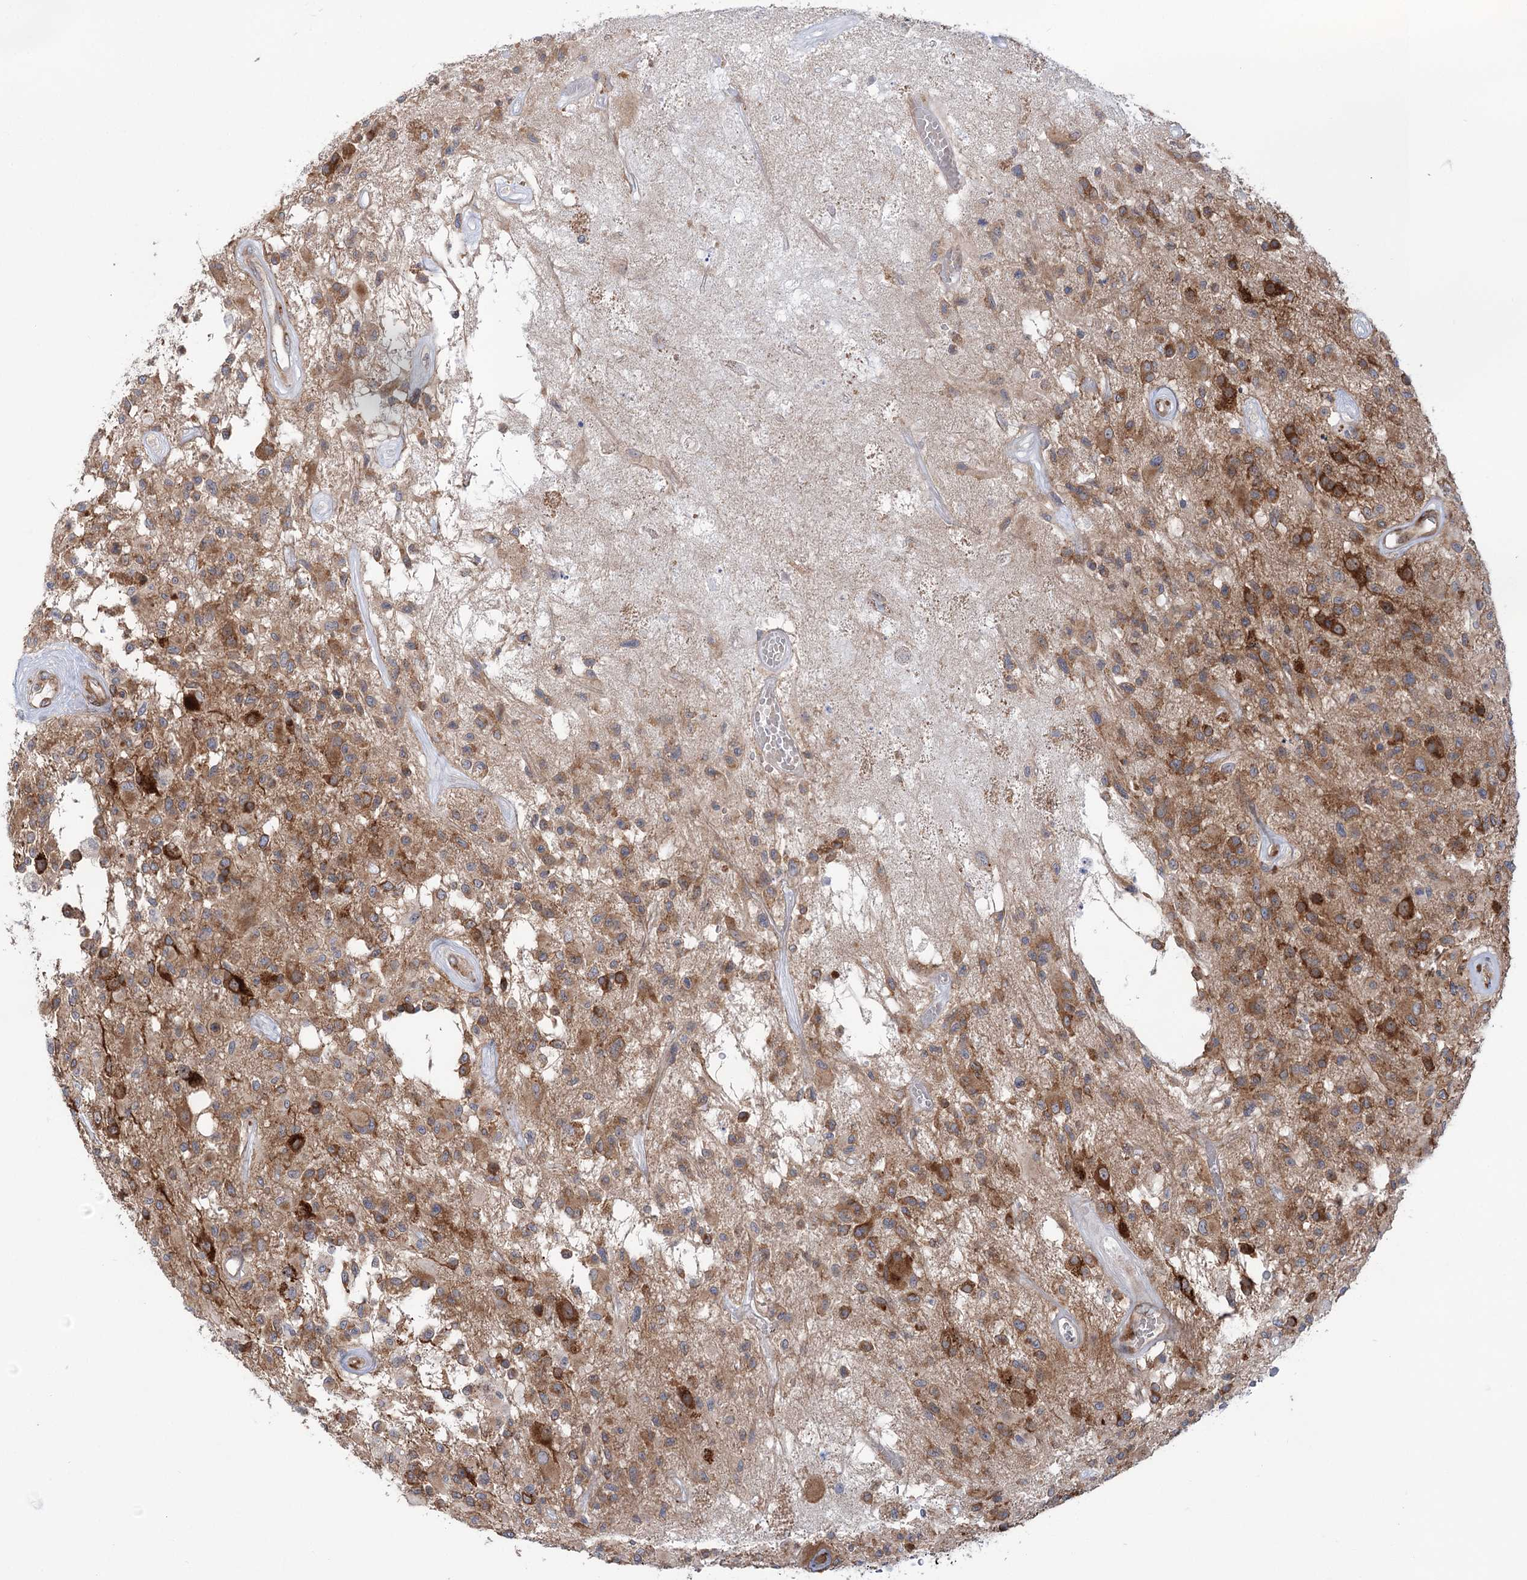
{"staining": {"intensity": "moderate", "quantity": ">75%", "location": "cytoplasmic/membranous"}, "tissue": "glioma", "cell_type": "Tumor cells", "image_type": "cancer", "snomed": [{"axis": "morphology", "description": "Glioma, malignant, High grade"}, {"axis": "morphology", "description": "Glioblastoma, NOS"}, {"axis": "topography", "description": "Brain"}], "caption": "This is an image of immunohistochemistry (IHC) staining of glioblastoma, which shows moderate expression in the cytoplasmic/membranous of tumor cells.", "gene": "VWA2", "patient": {"sex": "male", "age": 60}}